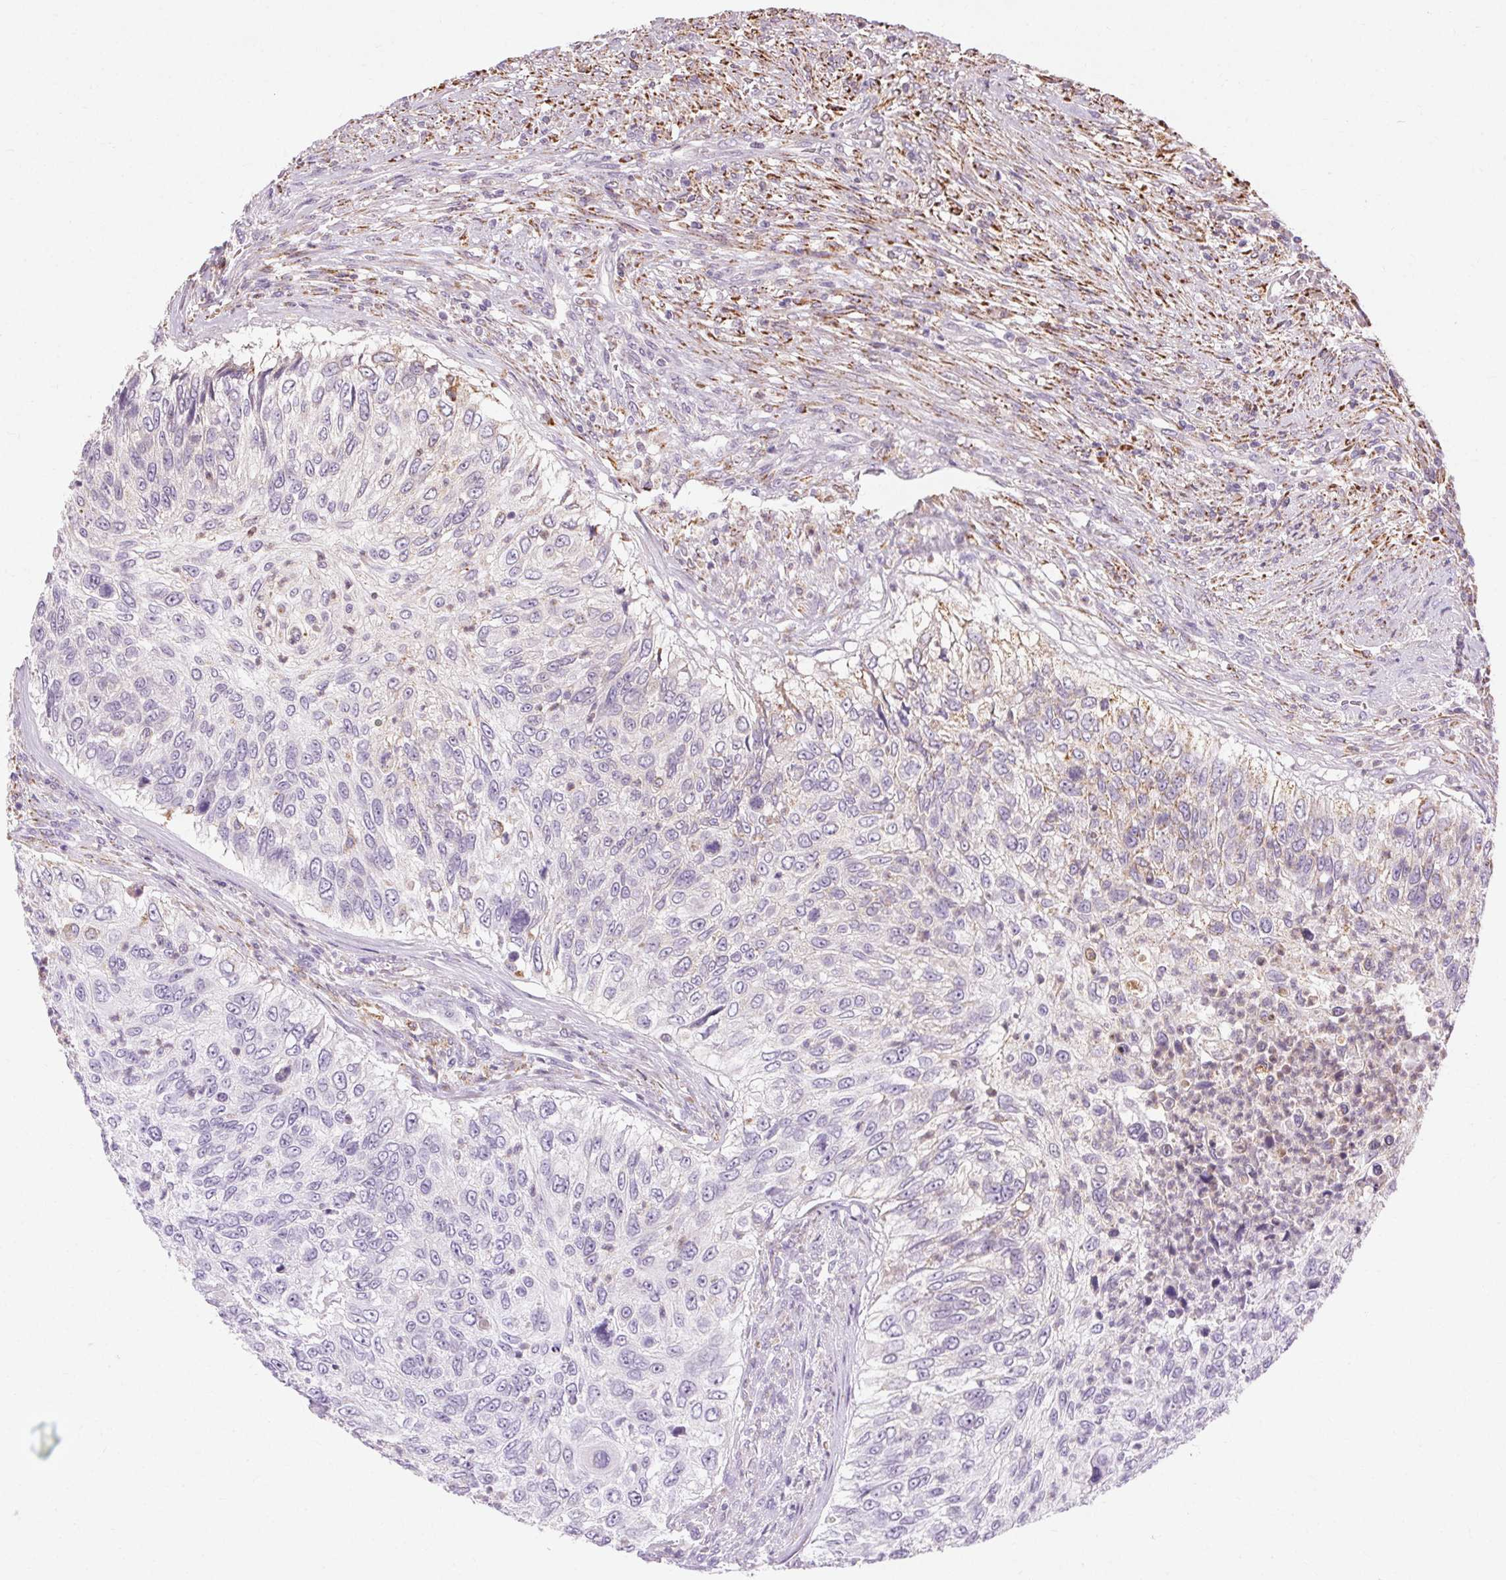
{"staining": {"intensity": "weak", "quantity": "<25%", "location": "cytoplasmic/membranous"}, "tissue": "urothelial cancer", "cell_type": "Tumor cells", "image_type": "cancer", "snomed": [{"axis": "morphology", "description": "Urothelial carcinoma, High grade"}, {"axis": "topography", "description": "Urinary bladder"}], "caption": "Immunohistochemical staining of human urothelial carcinoma (high-grade) displays no significant expression in tumor cells.", "gene": "REP15", "patient": {"sex": "female", "age": 60}}